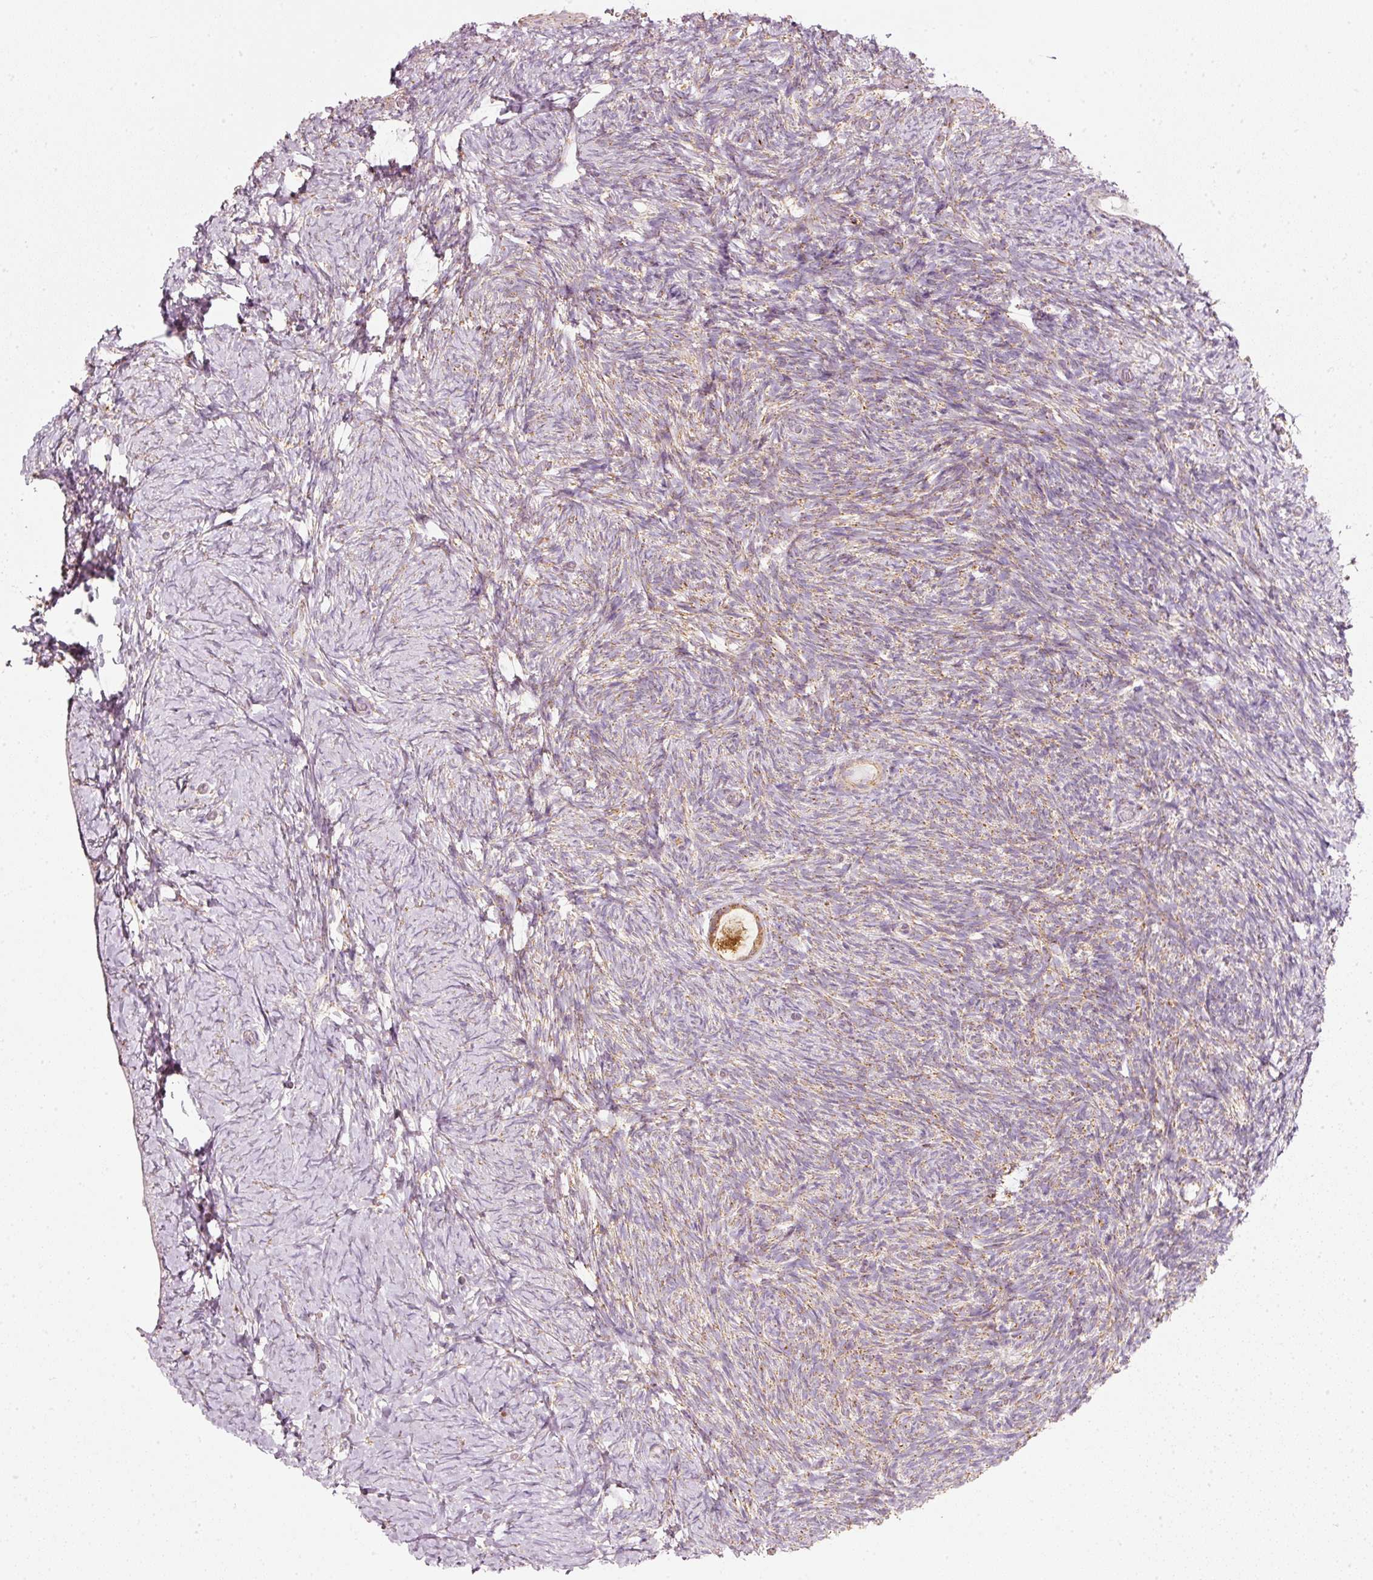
{"staining": {"intensity": "moderate", "quantity": ">75%", "location": "cytoplasmic/membranous"}, "tissue": "ovary", "cell_type": "Follicle cells", "image_type": "normal", "snomed": [{"axis": "morphology", "description": "Normal tissue, NOS"}, {"axis": "topography", "description": "Ovary"}], "caption": "Normal ovary demonstrates moderate cytoplasmic/membranous positivity in about >75% of follicle cells The protein of interest is stained brown, and the nuclei are stained in blue (DAB (3,3'-diaminobenzidine) IHC with brightfield microscopy, high magnification)..", "gene": "DUT", "patient": {"sex": "female", "age": 39}}